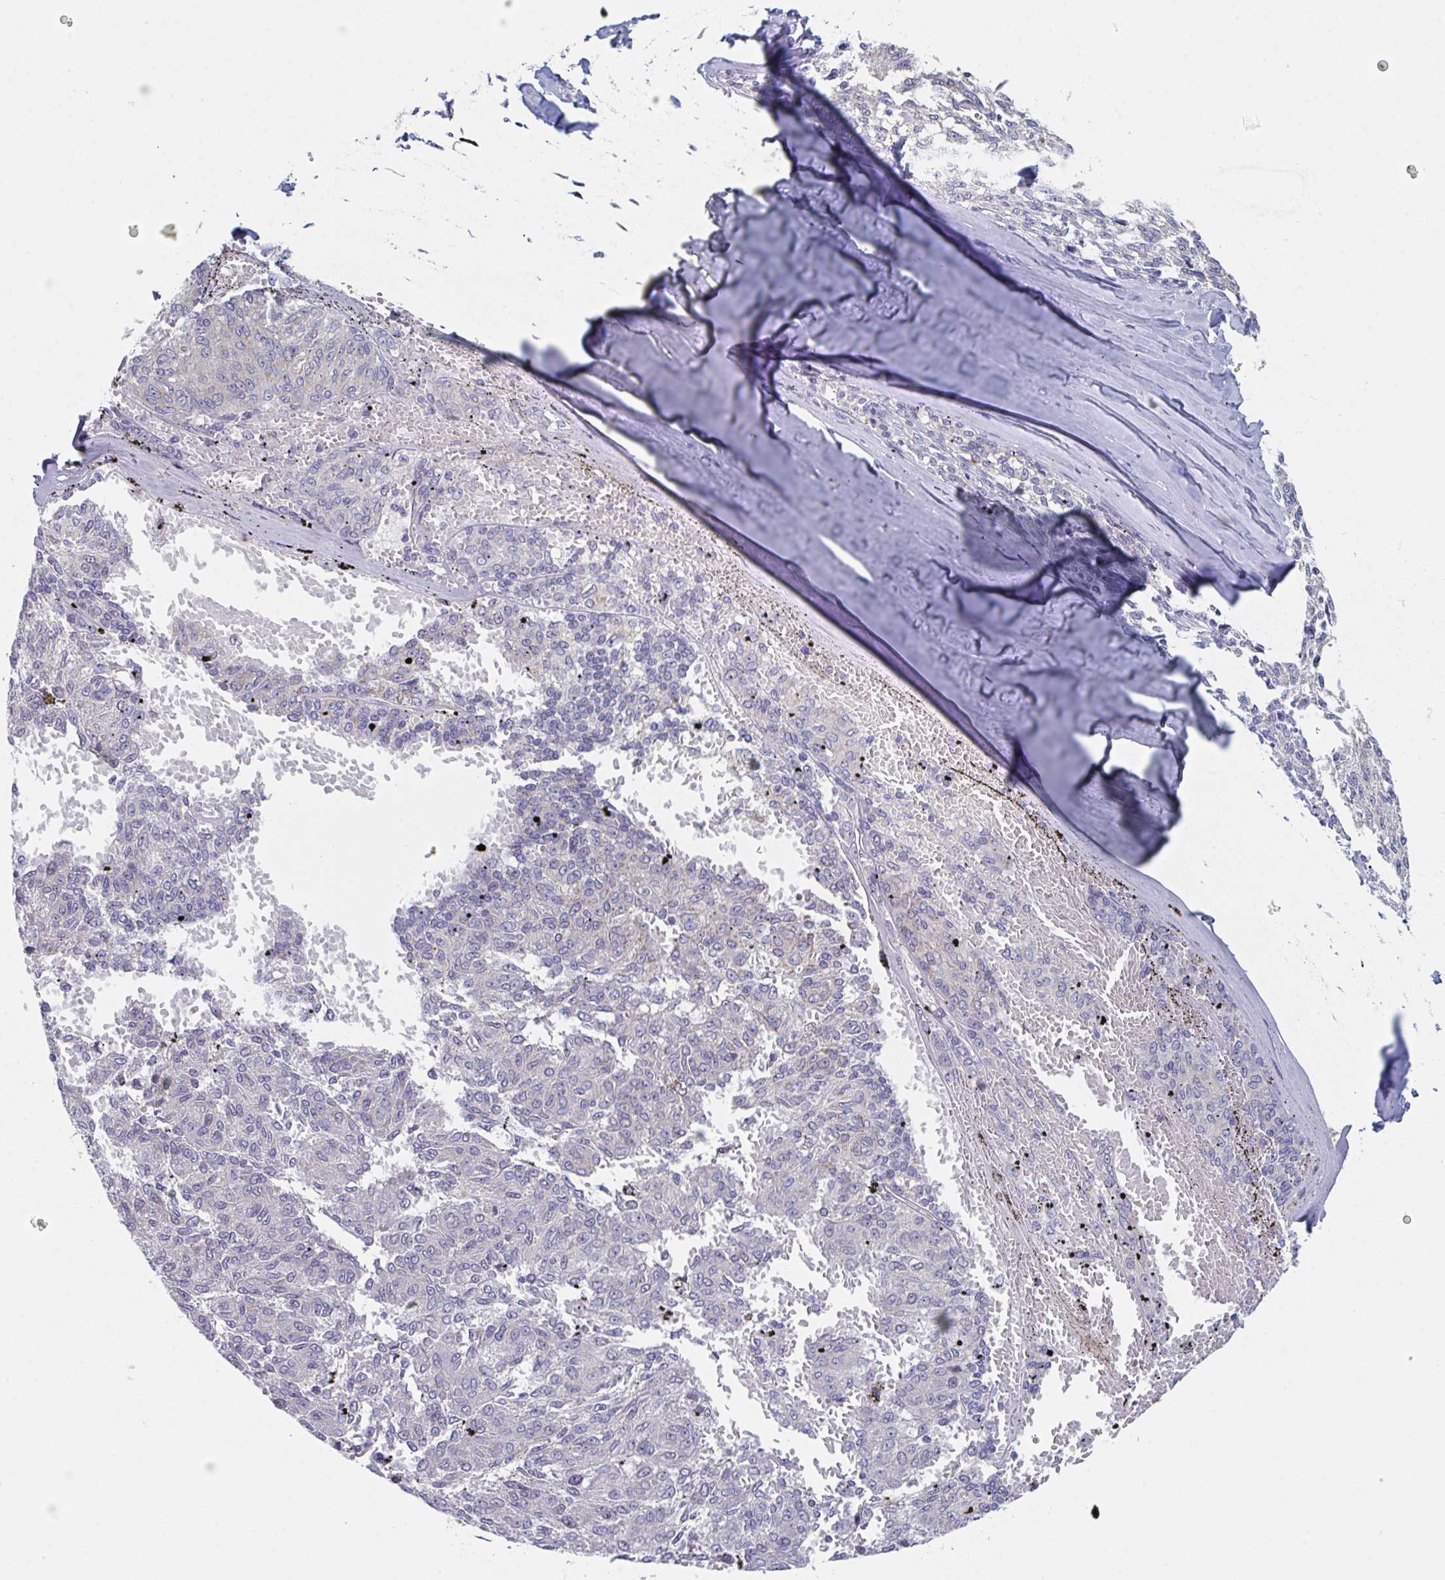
{"staining": {"intensity": "negative", "quantity": "none", "location": "none"}, "tissue": "melanoma", "cell_type": "Tumor cells", "image_type": "cancer", "snomed": [{"axis": "morphology", "description": "Malignant melanoma, NOS"}, {"axis": "topography", "description": "Skin"}], "caption": "Tumor cells show no significant positivity in melanoma.", "gene": "CENPT", "patient": {"sex": "female", "age": 72}}